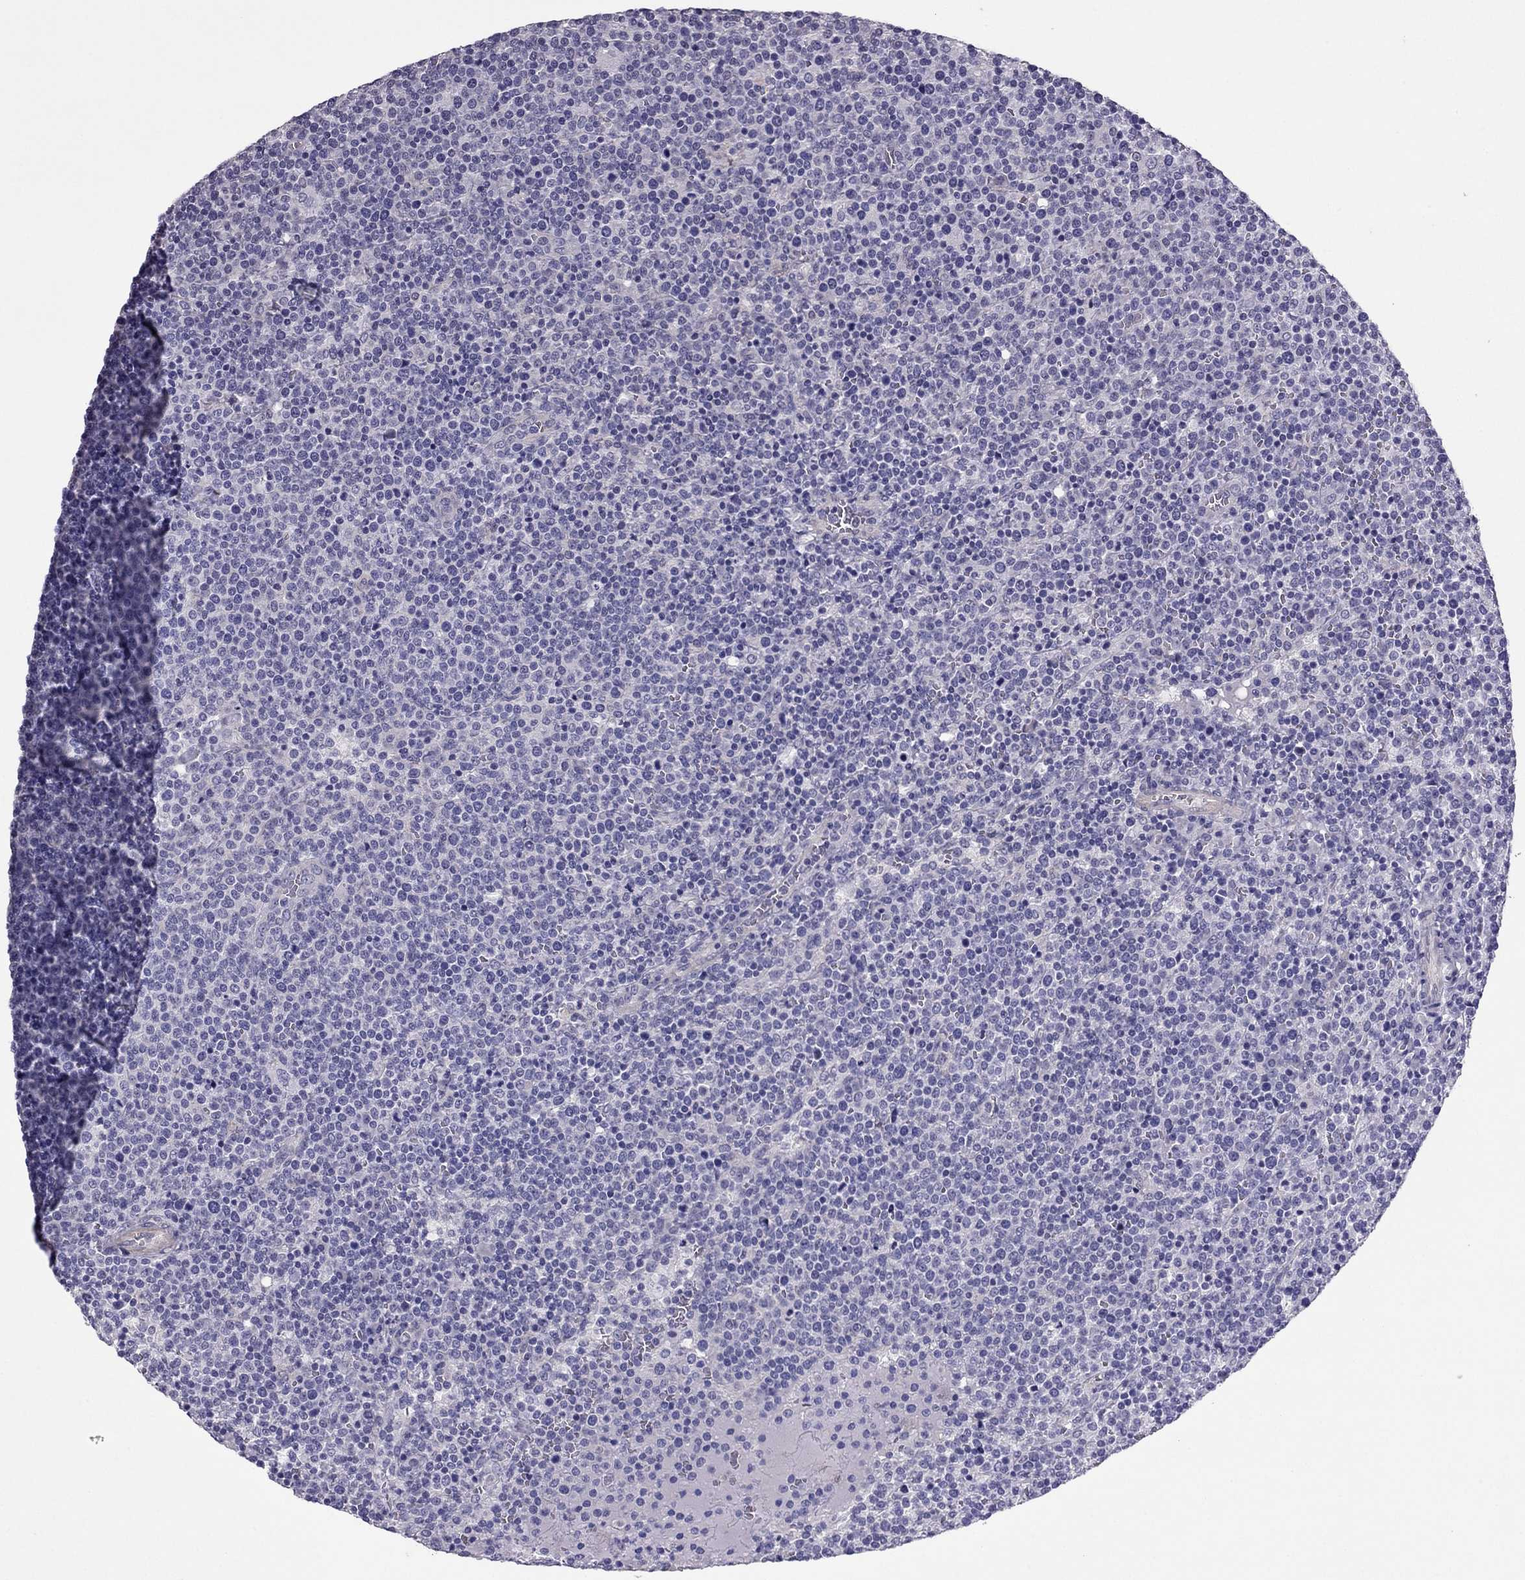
{"staining": {"intensity": "negative", "quantity": "none", "location": "none"}, "tissue": "lymphoma", "cell_type": "Tumor cells", "image_type": "cancer", "snomed": [{"axis": "morphology", "description": "Malignant lymphoma, non-Hodgkin's type, High grade"}, {"axis": "topography", "description": "Lymph node"}], "caption": "Immunohistochemical staining of malignant lymphoma, non-Hodgkin's type (high-grade) exhibits no significant expression in tumor cells.", "gene": "SLC16A8", "patient": {"sex": "male", "age": 61}}